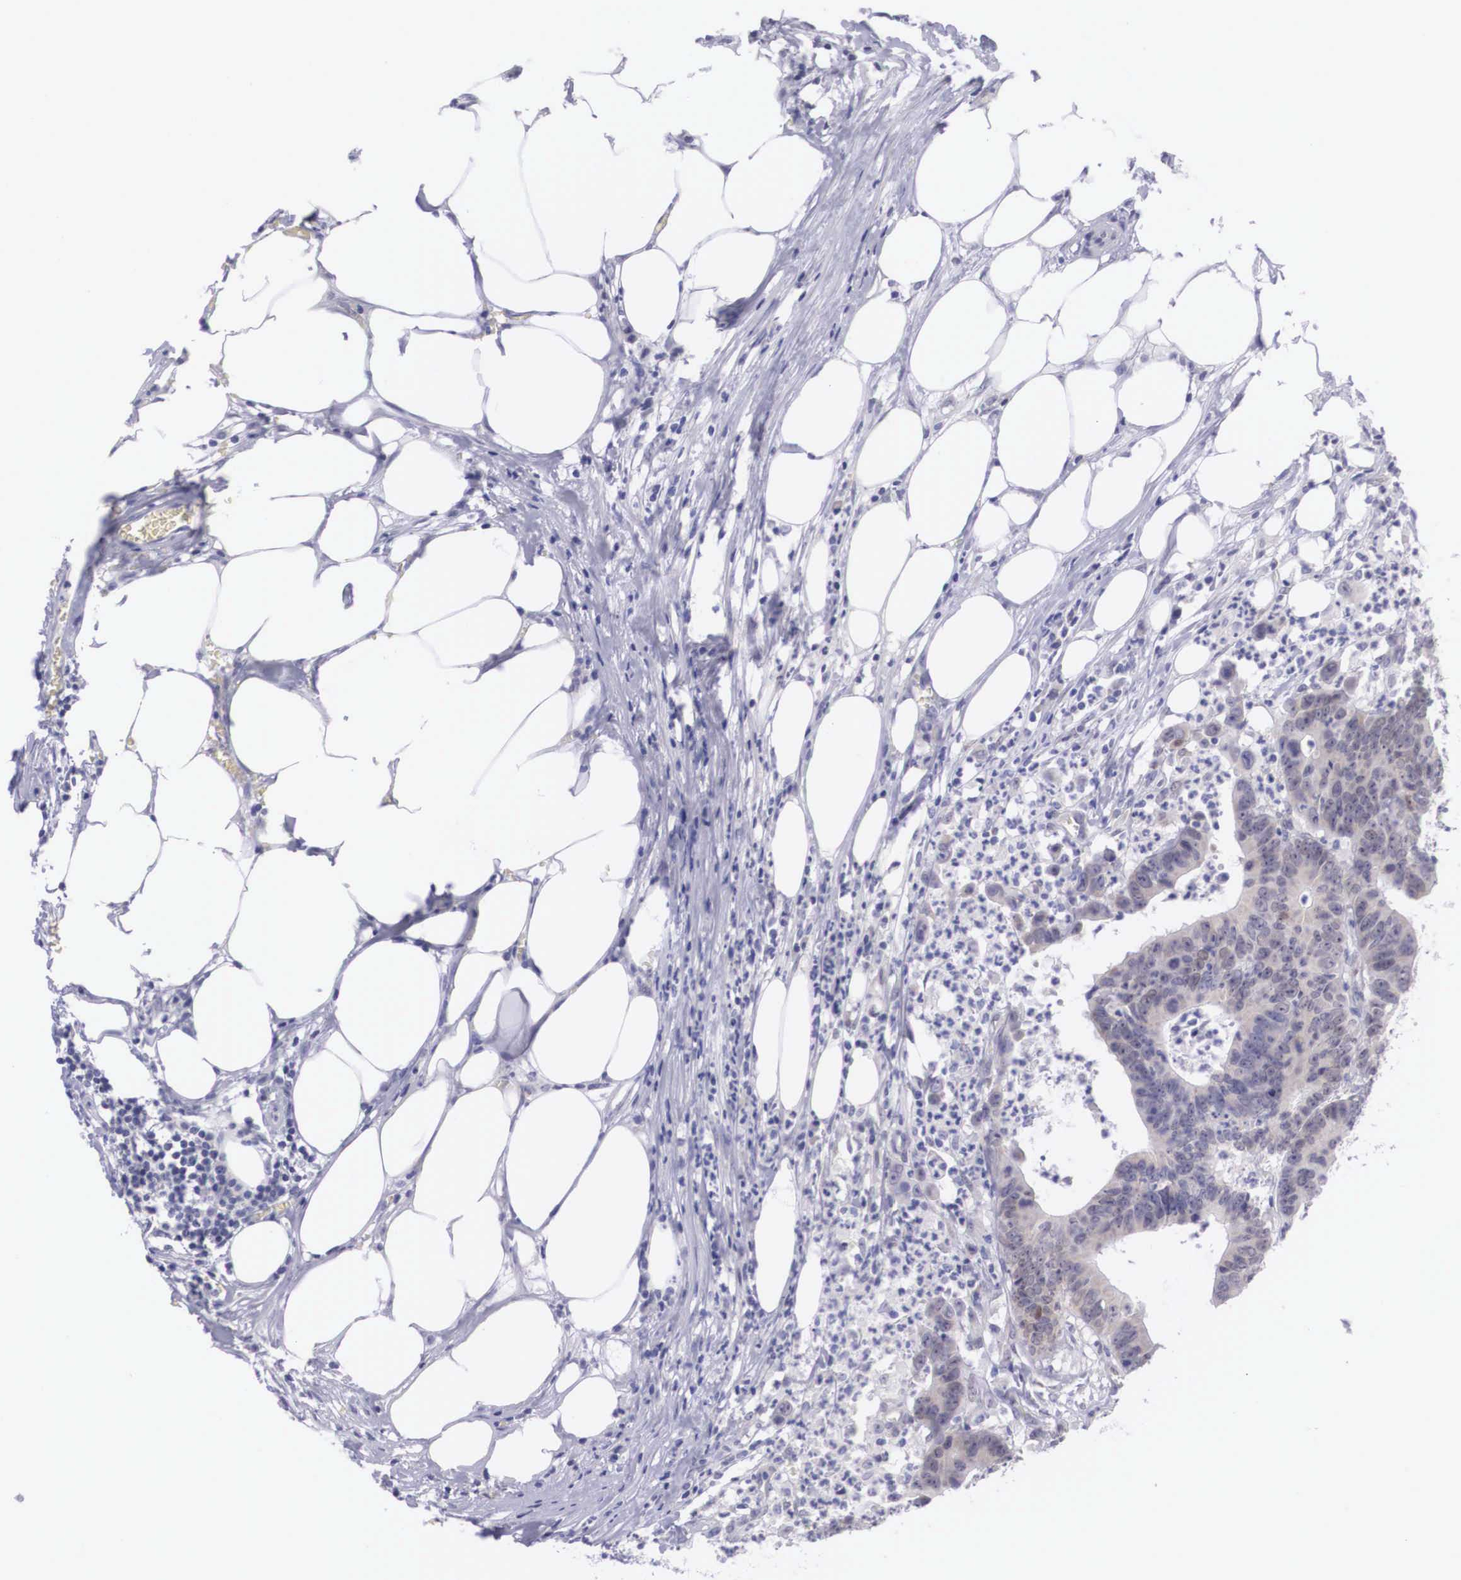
{"staining": {"intensity": "weak", "quantity": "25%-75%", "location": "cytoplasmic/membranous"}, "tissue": "colorectal cancer", "cell_type": "Tumor cells", "image_type": "cancer", "snomed": [{"axis": "morphology", "description": "Adenocarcinoma, NOS"}, {"axis": "topography", "description": "Colon"}], "caption": "Weak cytoplasmic/membranous protein staining is identified in about 25%-75% of tumor cells in colorectal adenocarcinoma.", "gene": "SOX11", "patient": {"sex": "male", "age": 55}}